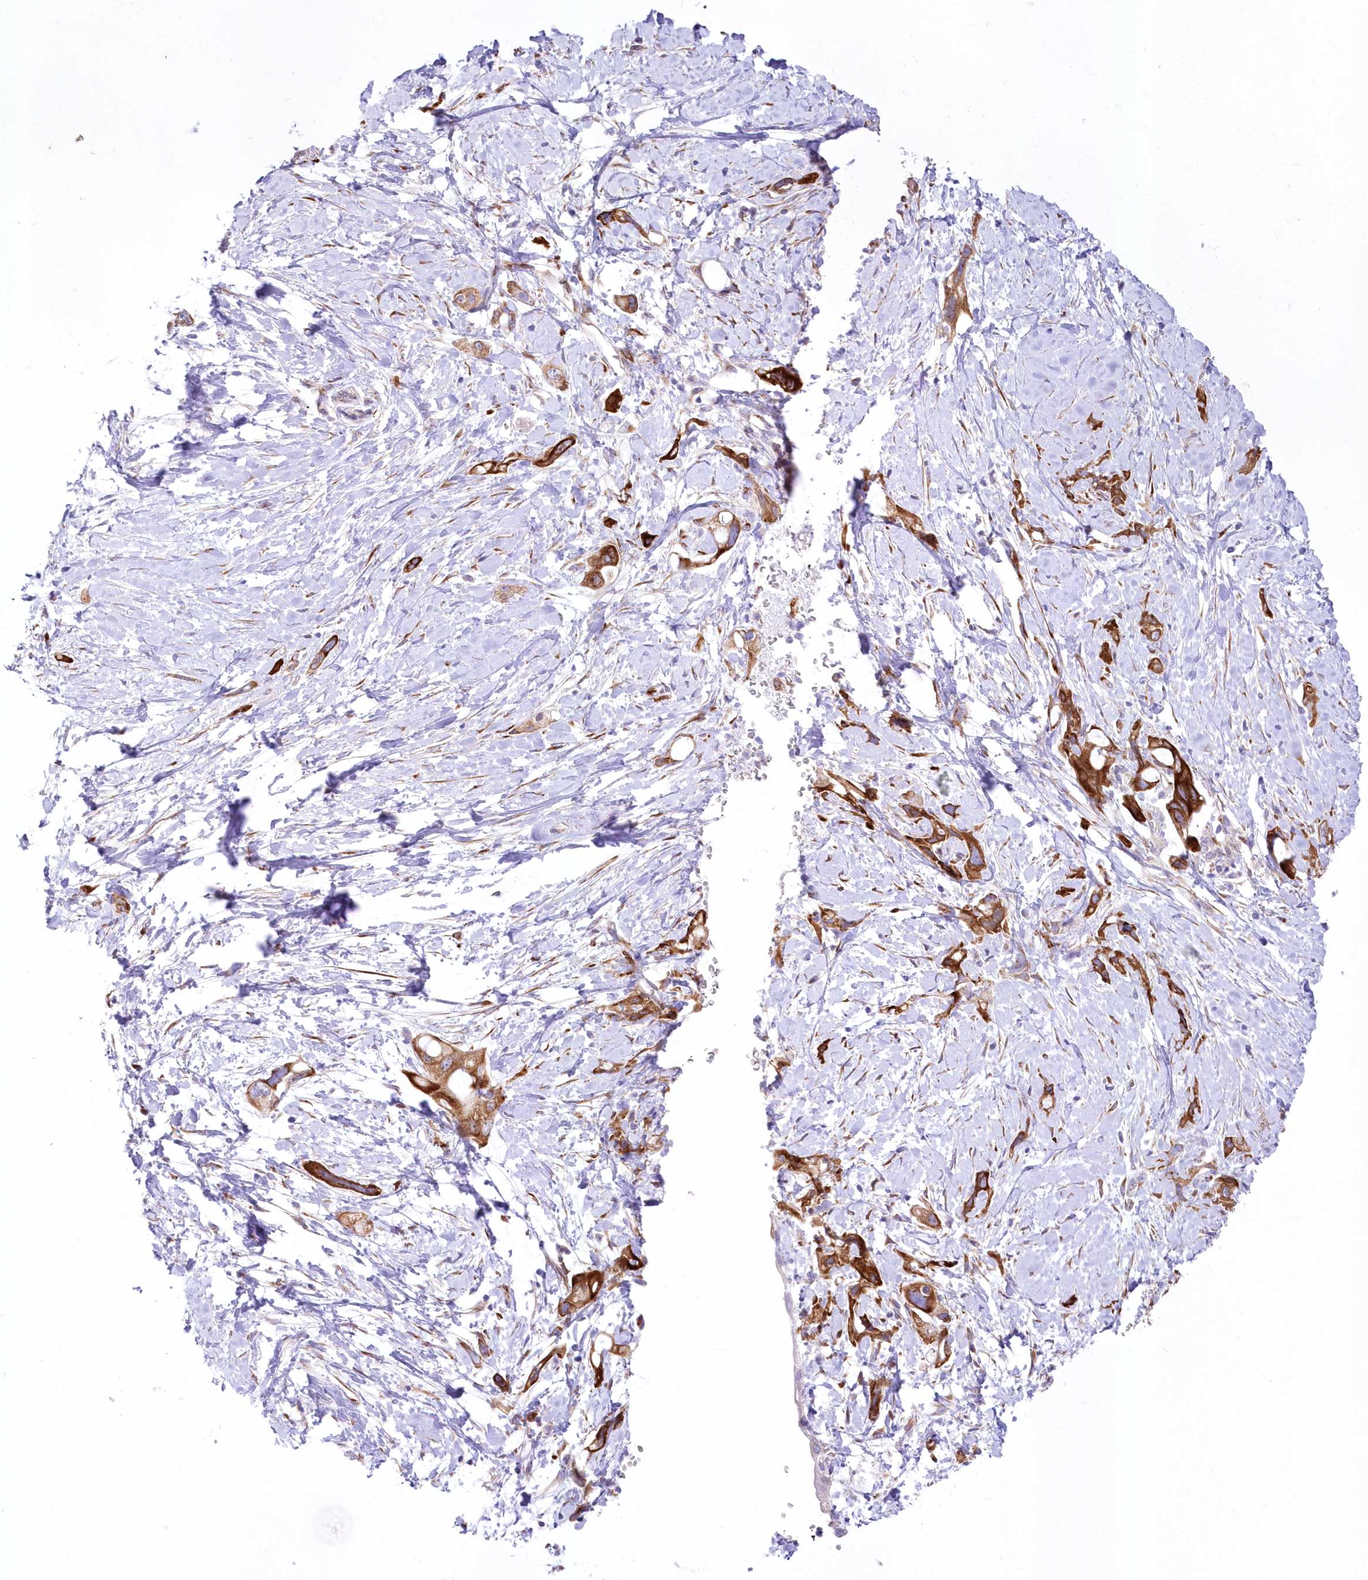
{"staining": {"intensity": "strong", "quantity": ">75%", "location": "cytoplasmic/membranous"}, "tissue": "pancreatic cancer", "cell_type": "Tumor cells", "image_type": "cancer", "snomed": [{"axis": "morphology", "description": "Adenocarcinoma, NOS"}, {"axis": "topography", "description": "Pancreas"}], "caption": "Protein staining of pancreatic cancer (adenocarcinoma) tissue demonstrates strong cytoplasmic/membranous positivity in approximately >75% of tumor cells. (DAB IHC, brown staining for protein, blue staining for nuclei).", "gene": "YTHDC2", "patient": {"sex": "female", "age": 56}}